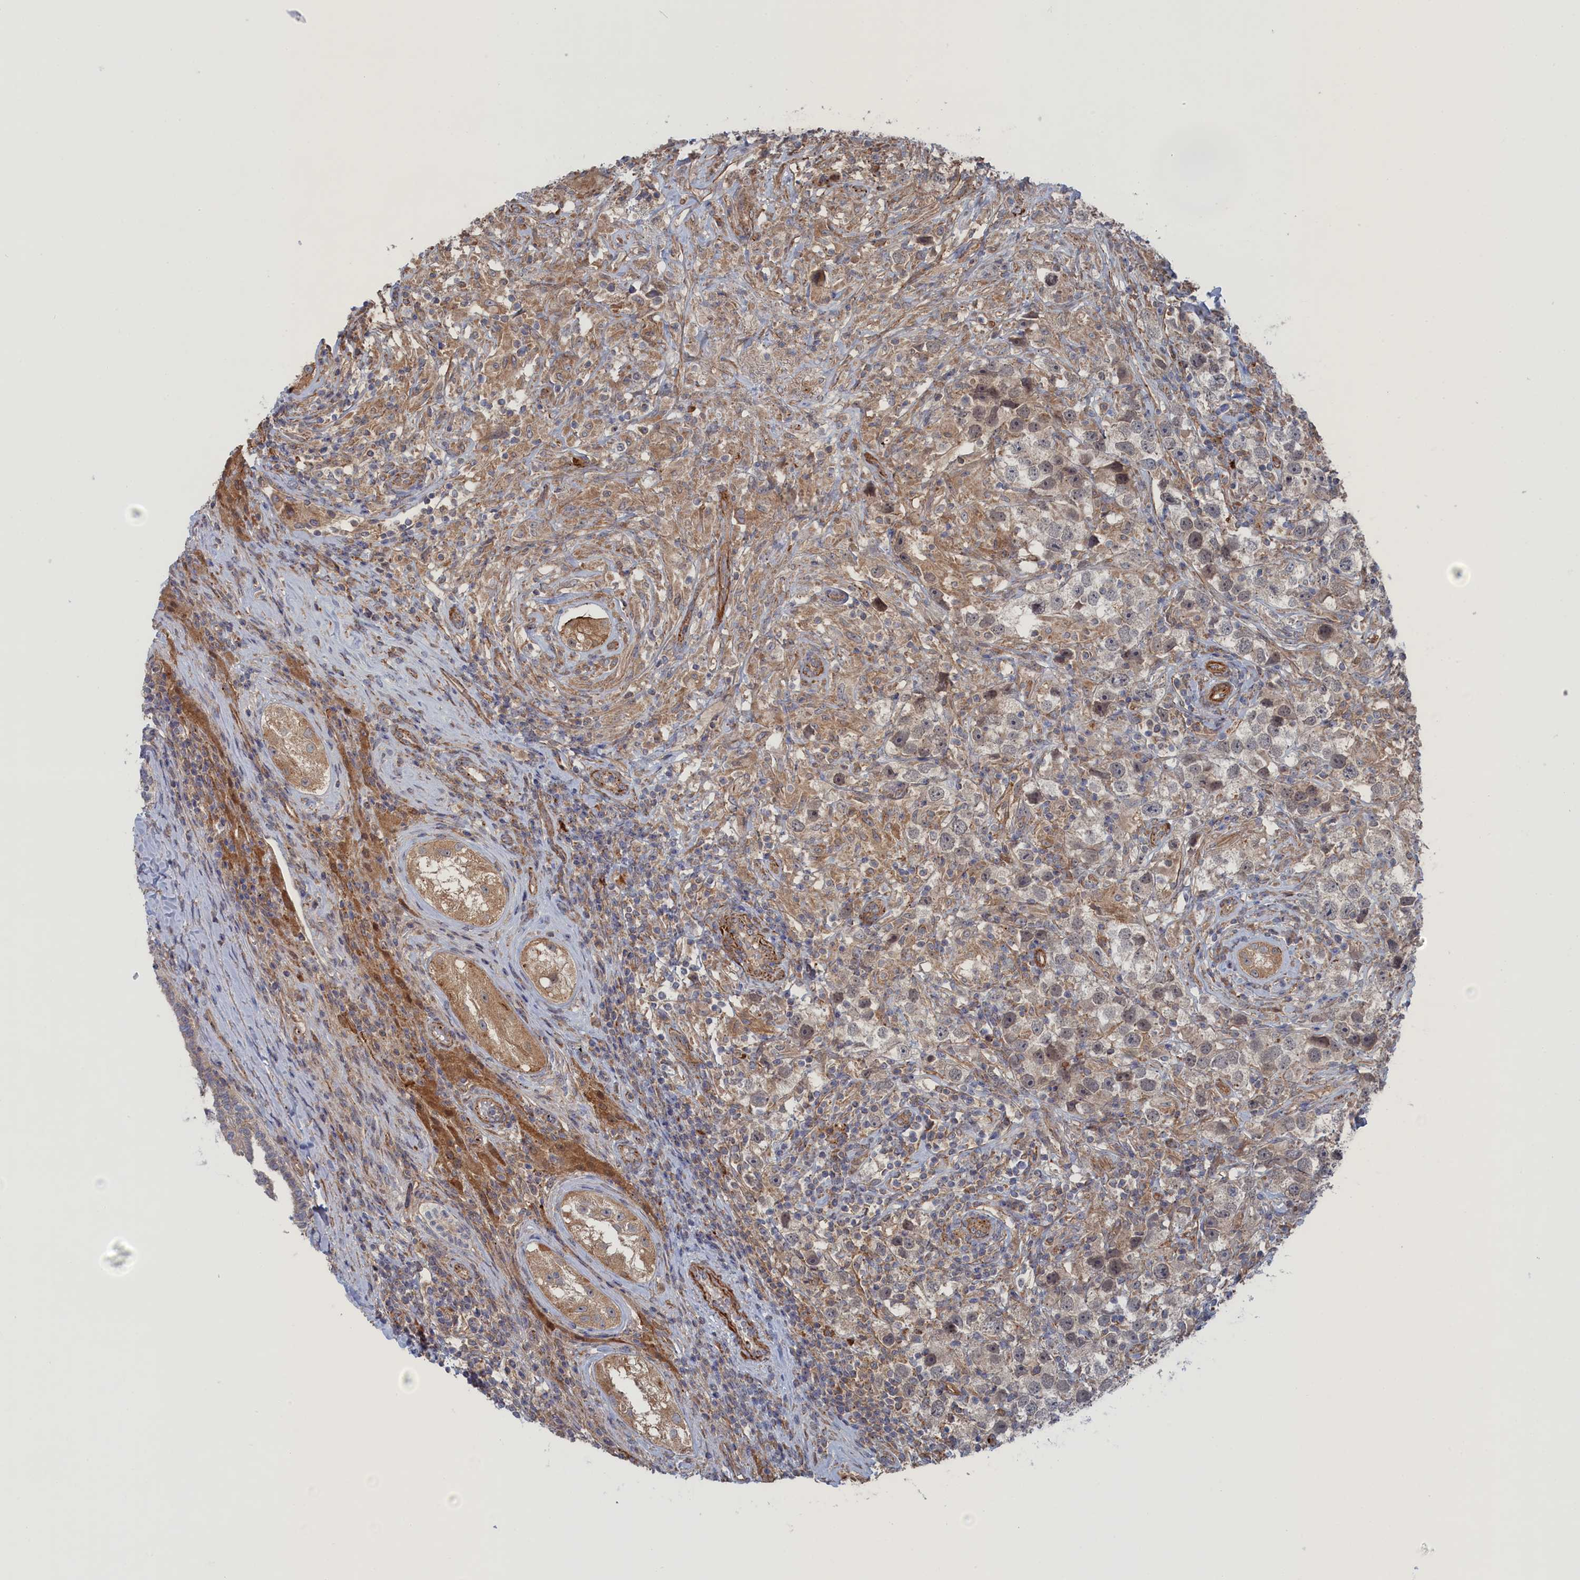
{"staining": {"intensity": "weak", "quantity": "25%-75%", "location": "nuclear"}, "tissue": "testis cancer", "cell_type": "Tumor cells", "image_type": "cancer", "snomed": [{"axis": "morphology", "description": "Seminoma, NOS"}, {"axis": "topography", "description": "Testis"}], "caption": "Testis cancer (seminoma) tissue demonstrates weak nuclear positivity in about 25%-75% of tumor cells, visualized by immunohistochemistry.", "gene": "FILIP1L", "patient": {"sex": "male", "age": 49}}